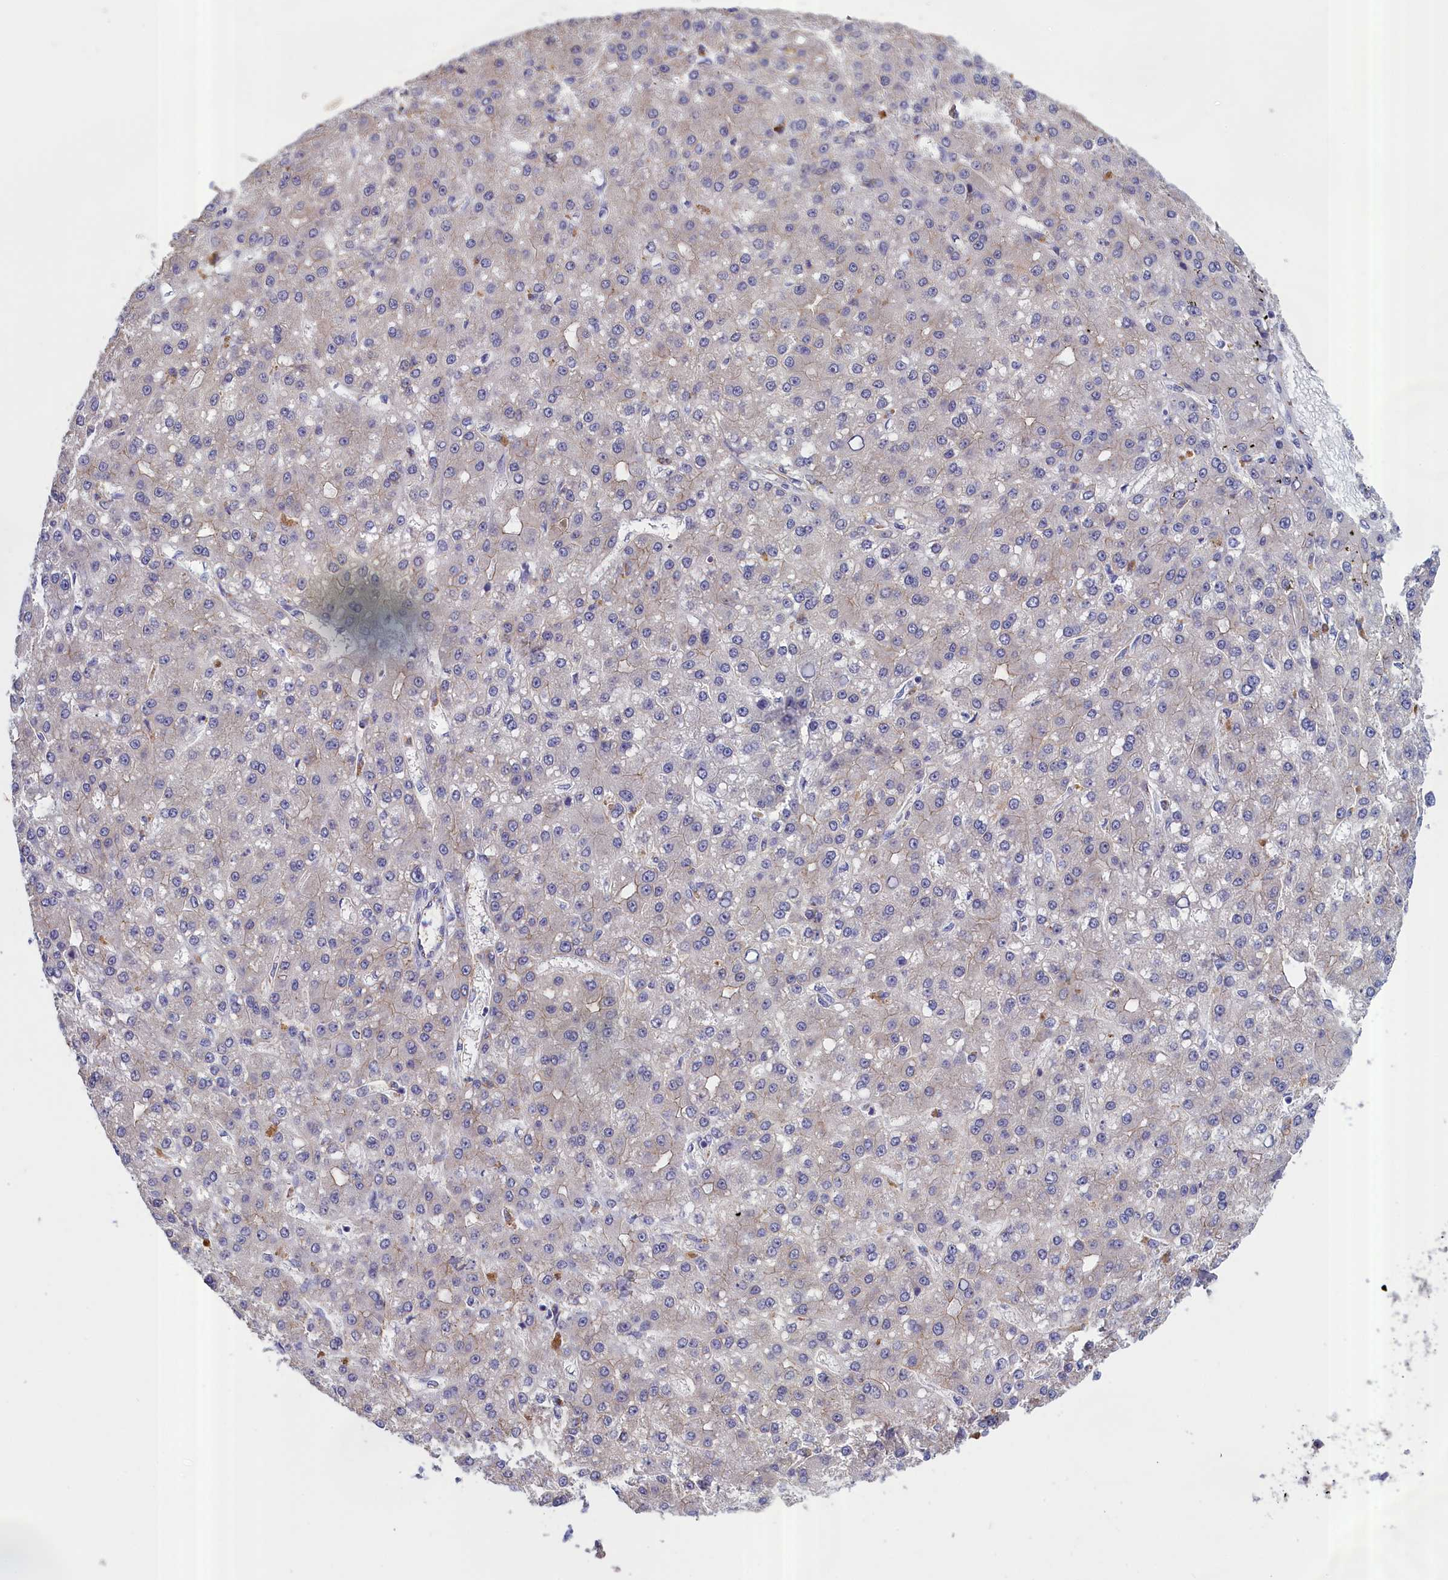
{"staining": {"intensity": "negative", "quantity": "none", "location": "none"}, "tissue": "liver cancer", "cell_type": "Tumor cells", "image_type": "cancer", "snomed": [{"axis": "morphology", "description": "Carcinoma, Hepatocellular, NOS"}, {"axis": "topography", "description": "Liver"}], "caption": "High power microscopy photomicrograph of an IHC histopathology image of liver cancer, revealing no significant expression in tumor cells.", "gene": "COL19A1", "patient": {"sex": "male", "age": 67}}